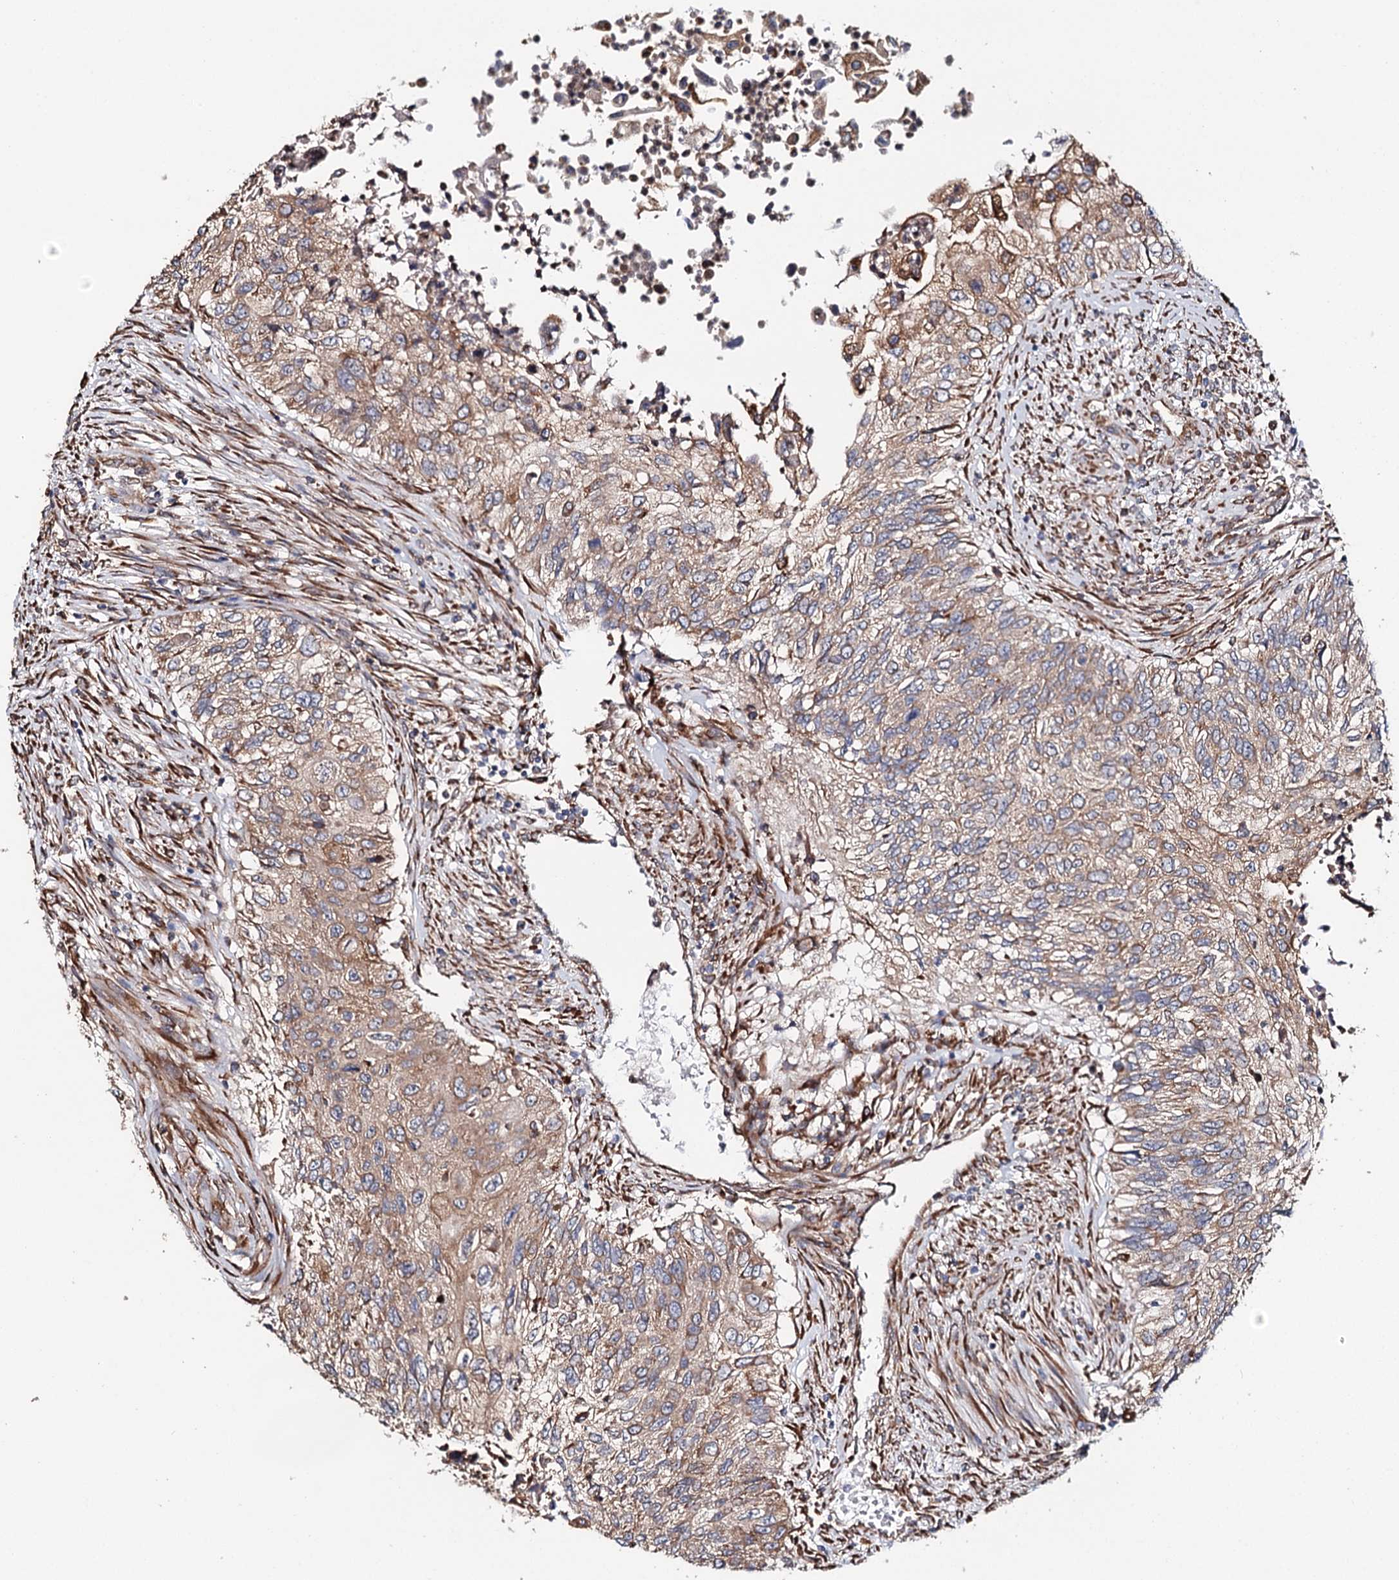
{"staining": {"intensity": "strong", "quantity": "<25%", "location": "cytoplasmic/membranous"}, "tissue": "urothelial cancer", "cell_type": "Tumor cells", "image_type": "cancer", "snomed": [{"axis": "morphology", "description": "Urothelial carcinoma, High grade"}, {"axis": "topography", "description": "Urinary bladder"}], "caption": "Protein expression analysis of human urothelial cancer reveals strong cytoplasmic/membranous staining in about <25% of tumor cells.", "gene": "VEGFA", "patient": {"sex": "female", "age": 60}}